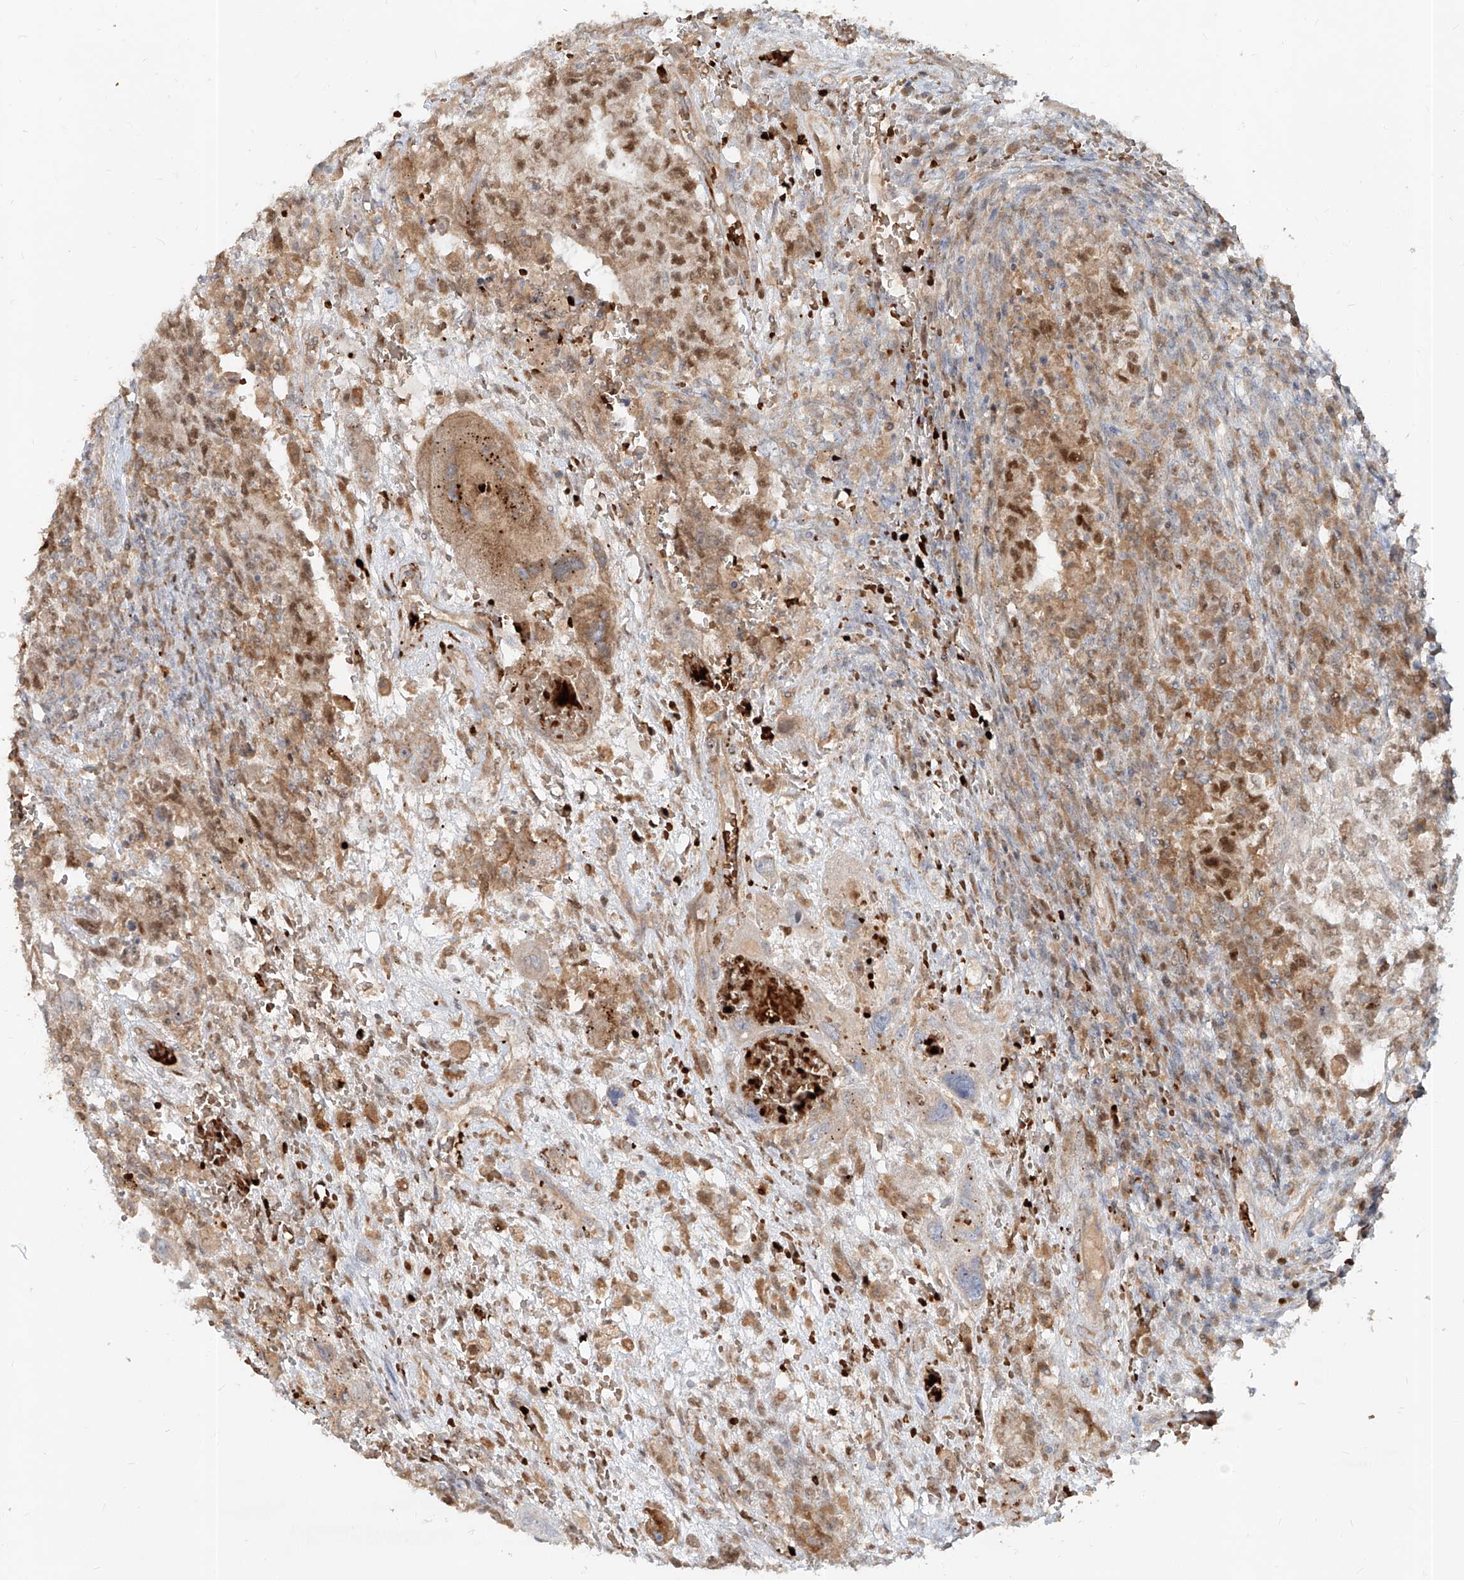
{"staining": {"intensity": "weak", "quantity": ">75%", "location": "cytoplasmic/membranous"}, "tissue": "testis cancer", "cell_type": "Tumor cells", "image_type": "cancer", "snomed": [{"axis": "morphology", "description": "Carcinoma, Embryonal, NOS"}, {"axis": "topography", "description": "Testis"}], "caption": "Immunohistochemistry staining of testis cancer (embryonal carcinoma), which exhibits low levels of weak cytoplasmic/membranous staining in approximately >75% of tumor cells indicating weak cytoplasmic/membranous protein expression. The staining was performed using DAB (3,3'-diaminobenzidine) (brown) for protein detection and nuclei were counterstained in hematoxylin (blue).", "gene": "FGD2", "patient": {"sex": "male", "age": 26}}